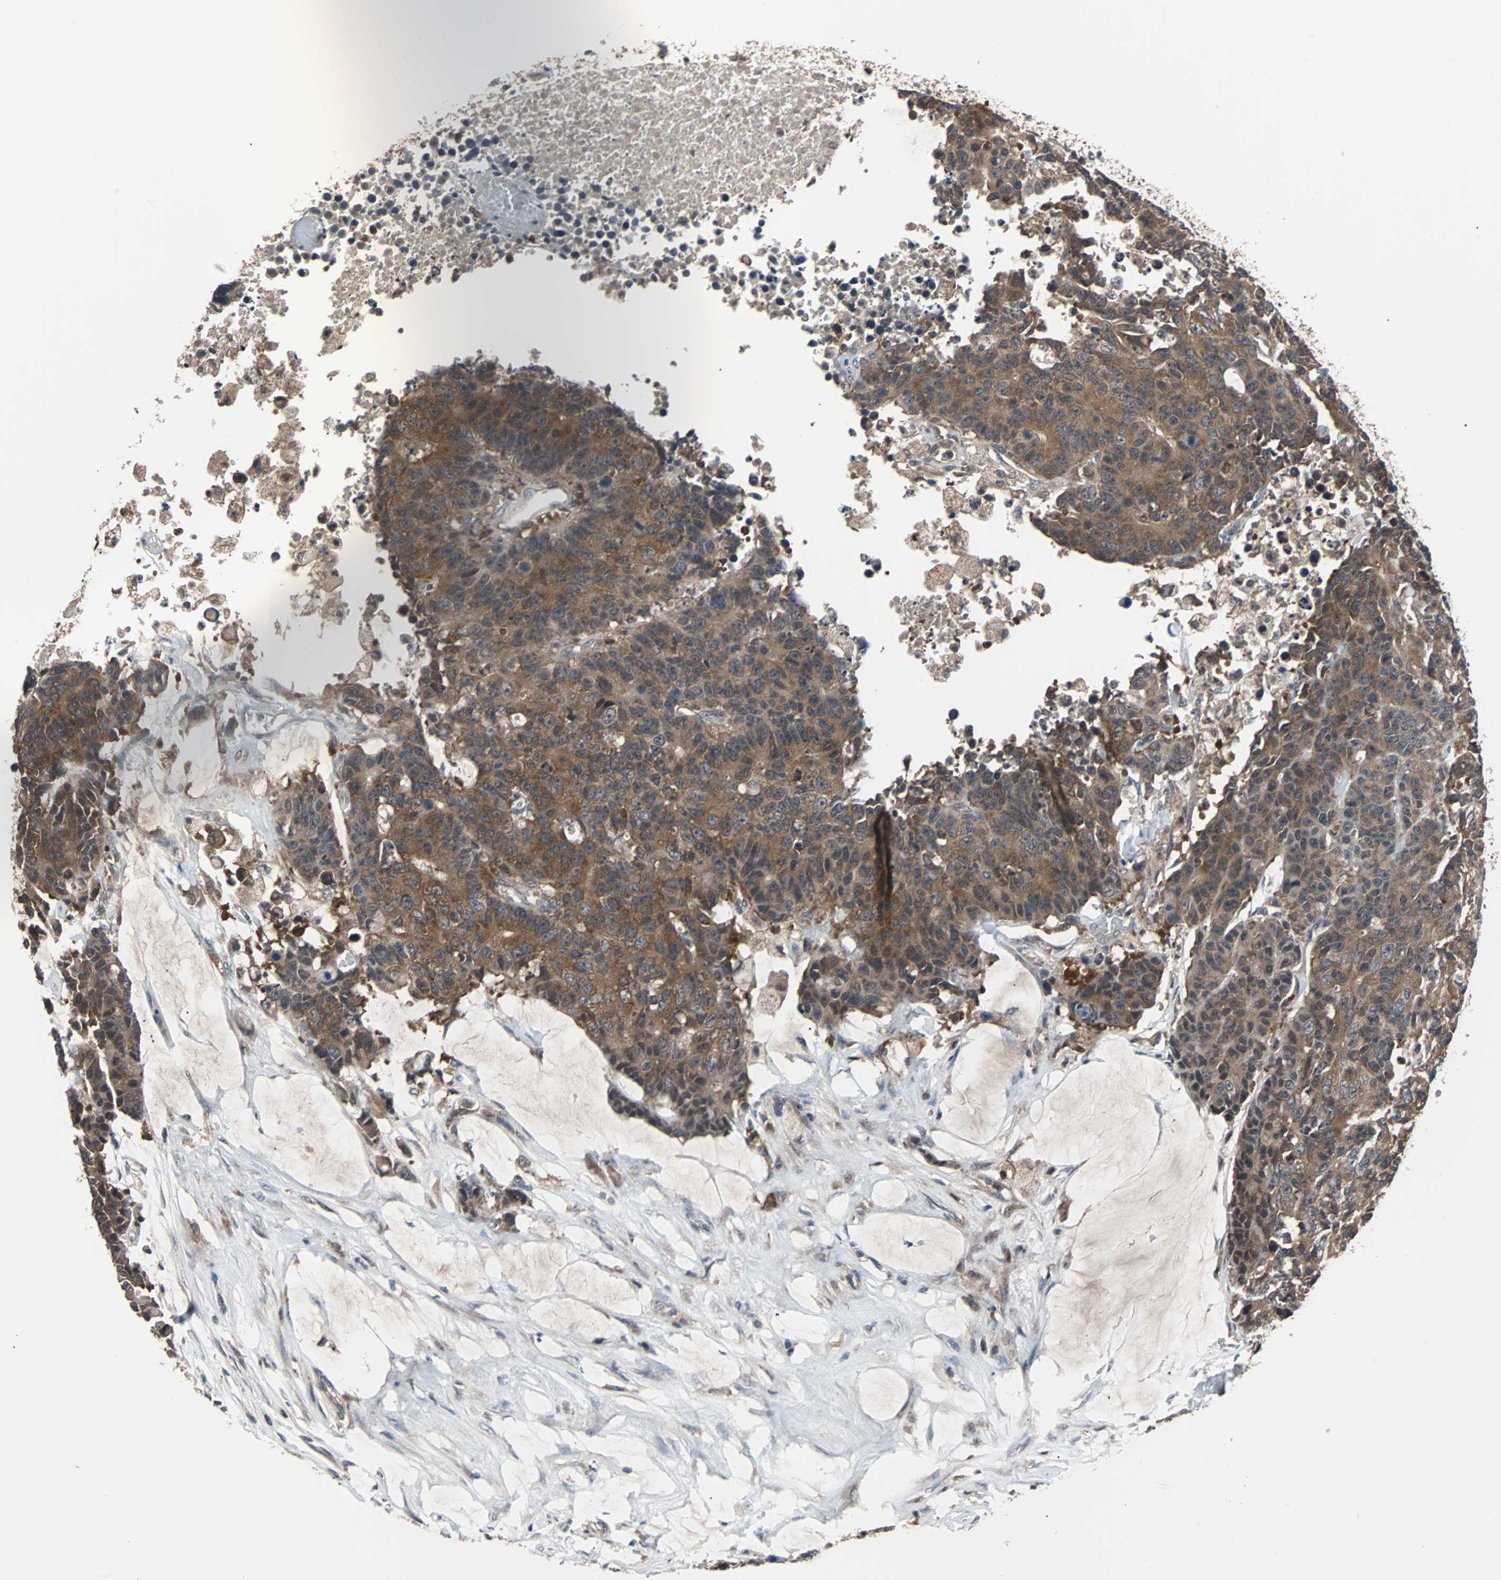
{"staining": {"intensity": "moderate", "quantity": ">75%", "location": "cytoplasmic/membranous"}, "tissue": "colorectal cancer", "cell_type": "Tumor cells", "image_type": "cancer", "snomed": [{"axis": "morphology", "description": "Adenocarcinoma, NOS"}, {"axis": "topography", "description": "Colon"}], "caption": "Immunohistochemical staining of colorectal cancer (adenocarcinoma) demonstrates medium levels of moderate cytoplasmic/membranous expression in approximately >75% of tumor cells. (DAB (3,3'-diaminobenzidine) IHC, brown staining for protein, blue staining for nuclei).", "gene": "PAK1", "patient": {"sex": "female", "age": 86}}